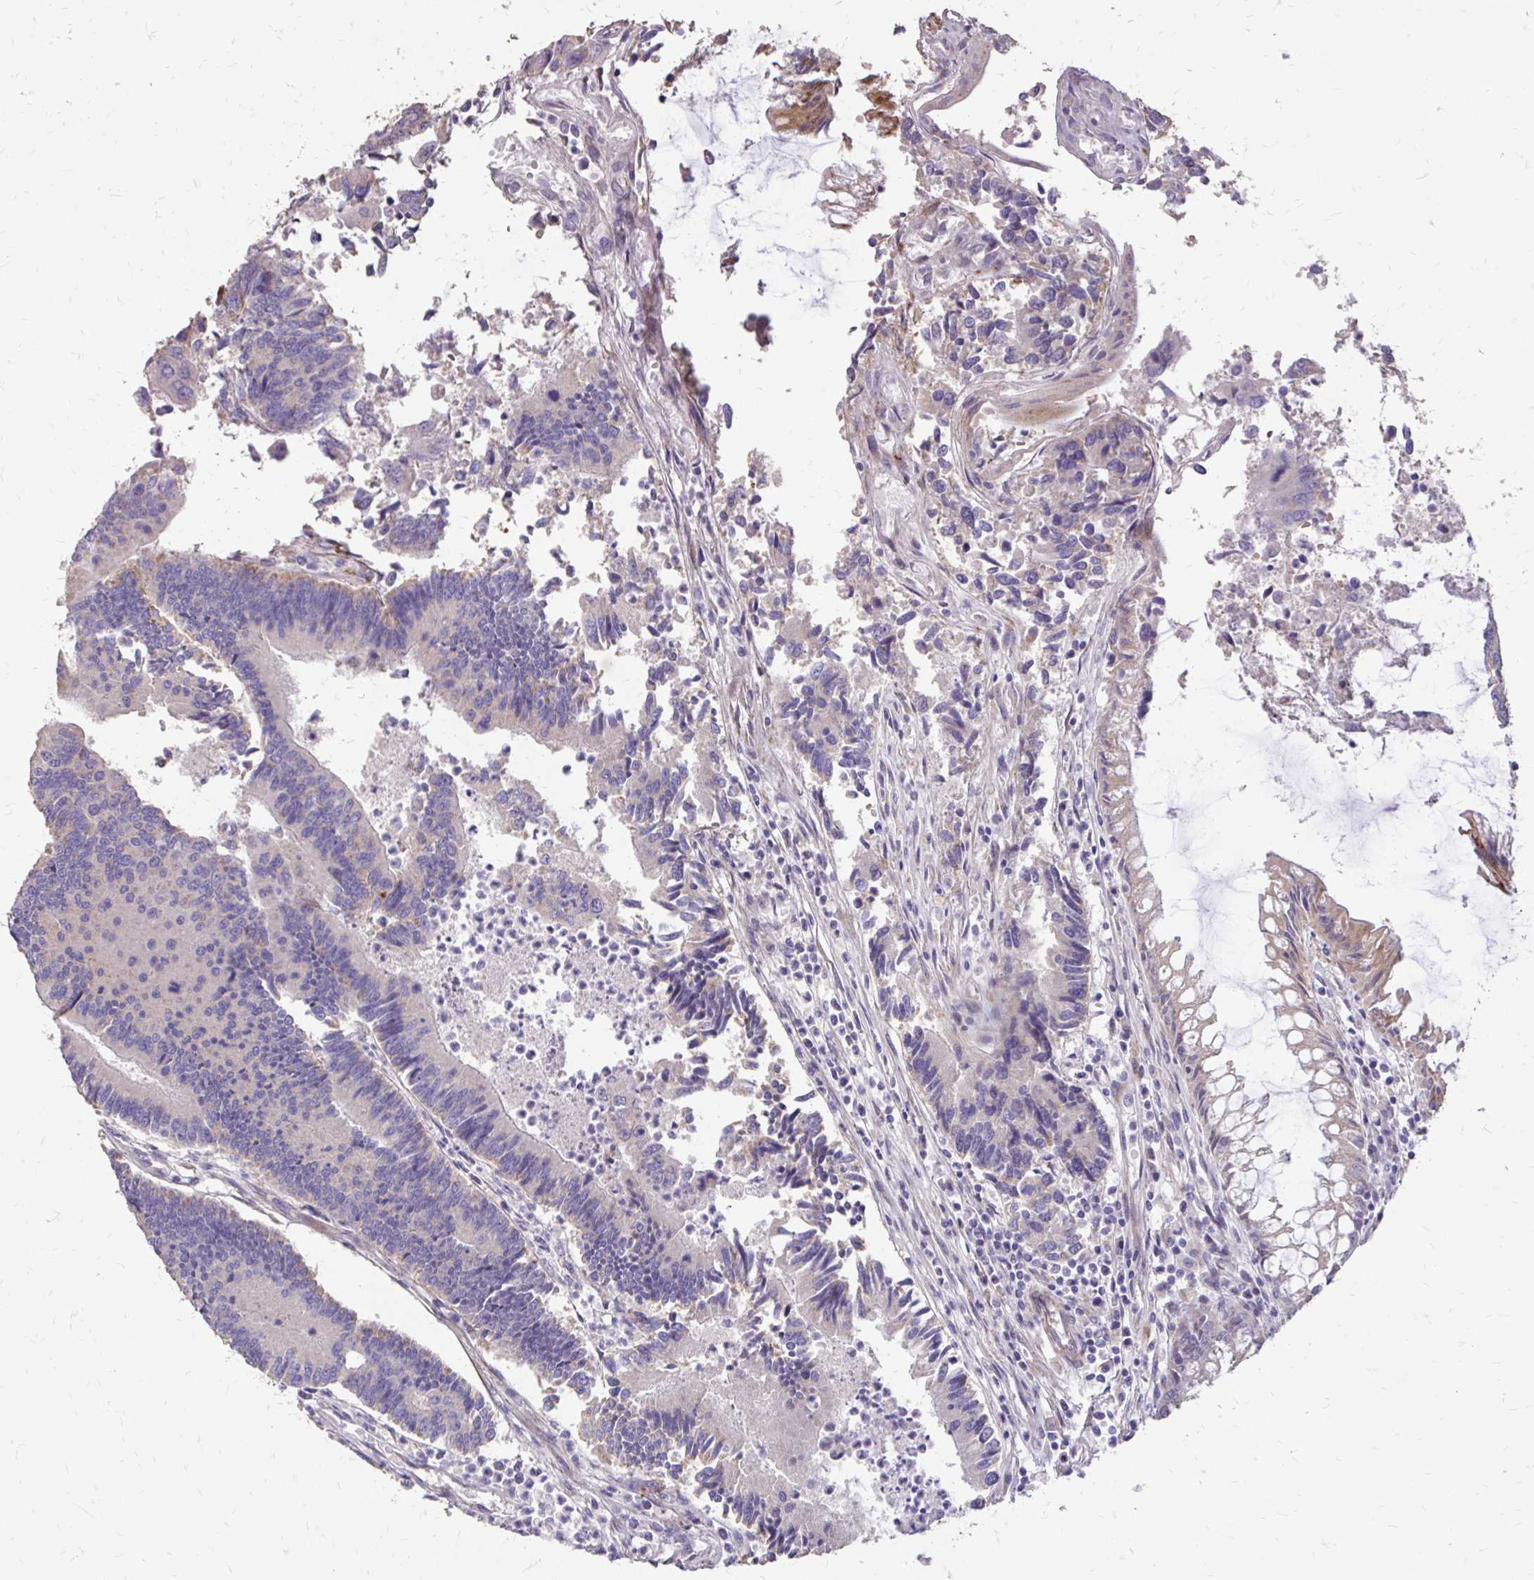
{"staining": {"intensity": "weak", "quantity": "<25%", "location": "cytoplasmic/membranous"}, "tissue": "colorectal cancer", "cell_type": "Tumor cells", "image_type": "cancer", "snomed": [{"axis": "morphology", "description": "Adenocarcinoma, NOS"}, {"axis": "topography", "description": "Colon"}], "caption": "IHC image of neoplastic tissue: human colorectal adenocarcinoma stained with DAB exhibits no significant protein staining in tumor cells. The staining is performed using DAB (3,3'-diaminobenzidine) brown chromogen with nuclei counter-stained in using hematoxylin.", "gene": "MYORG", "patient": {"sex": "female", "age": 67}}